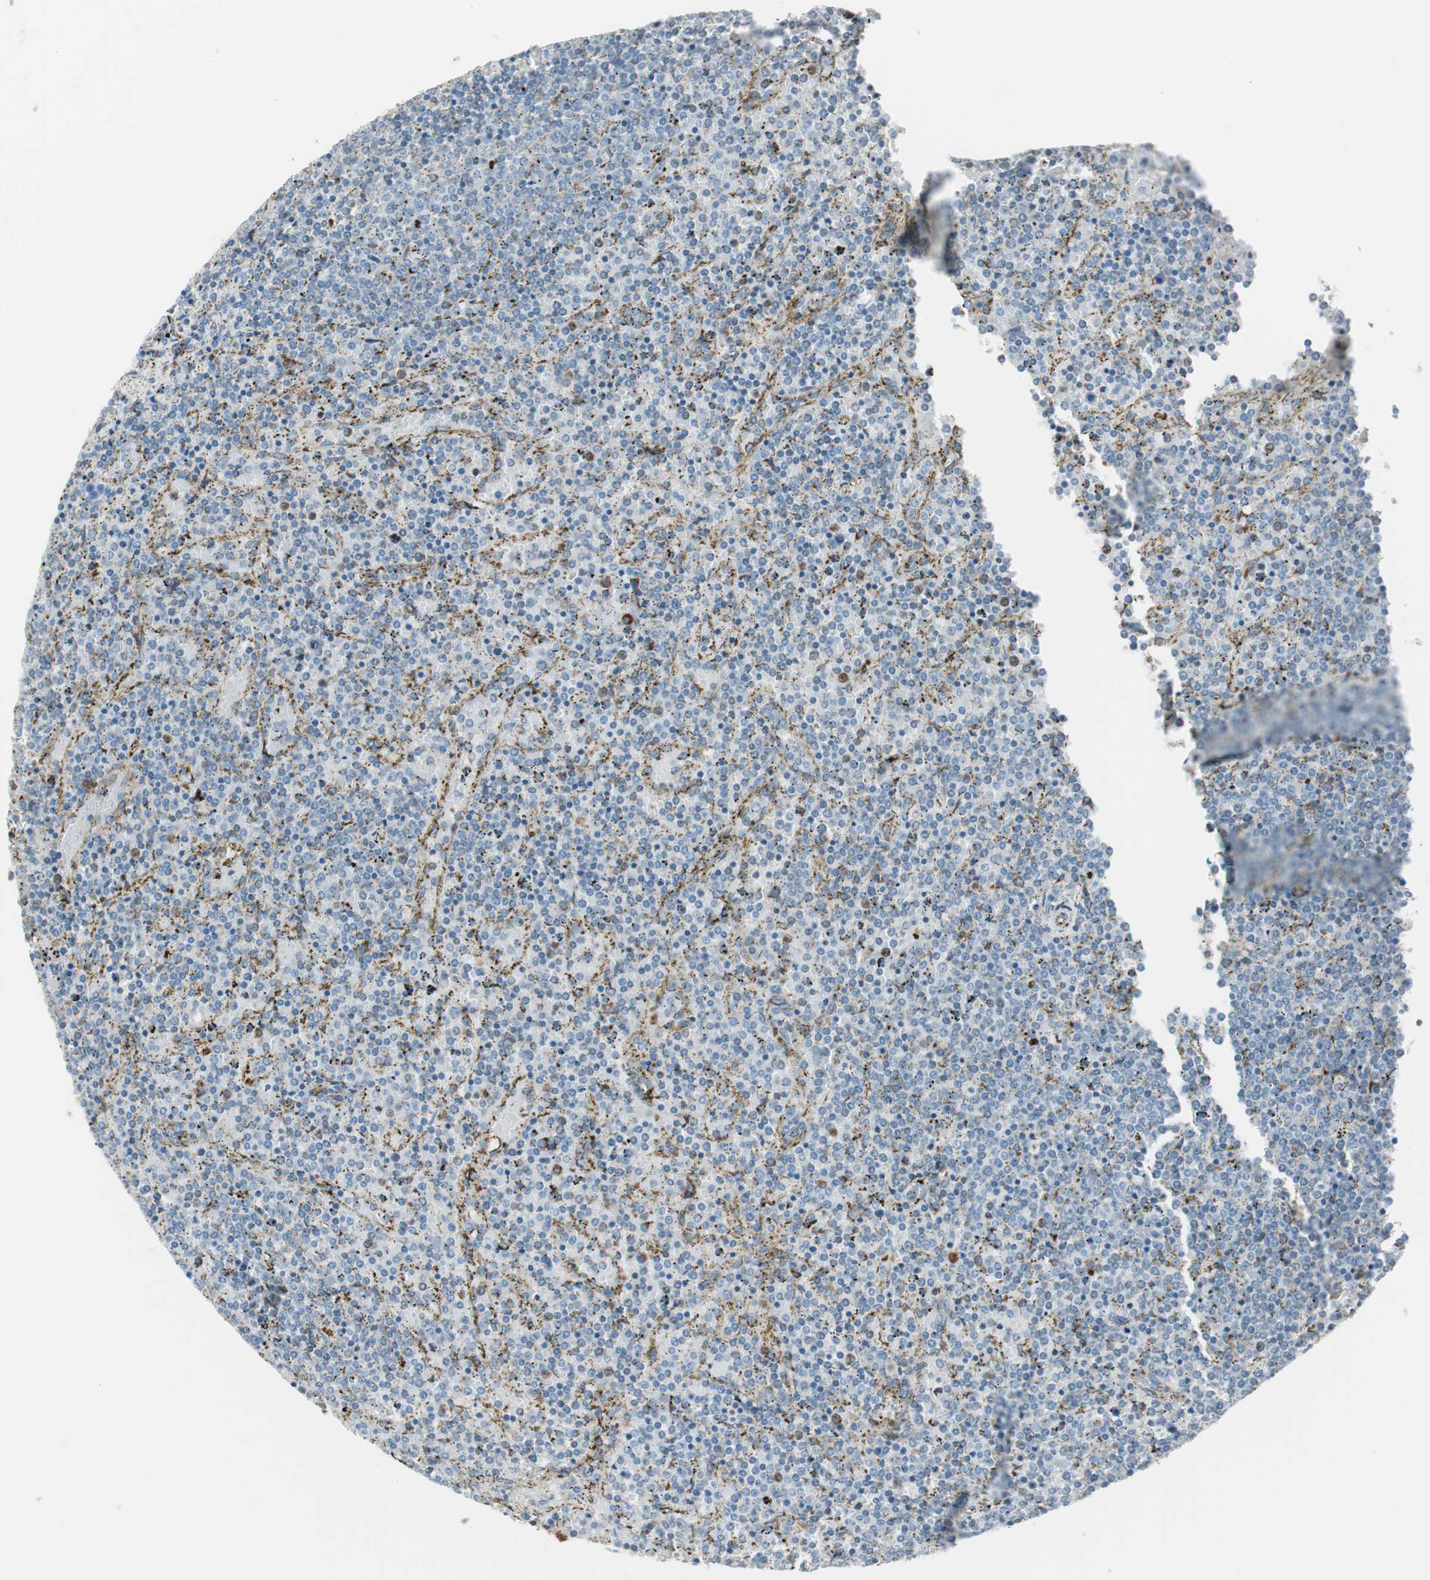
{"staining": {"intensity": "negative", "quantity": "none", "location": "none"}, "tissue": "lymphoma", "cell_type": "Tumor cells", "image_type": "cancer", "snomed": [{"axis": "morphology", "description": "Malignant lymphoma, non-Hodgkin's type, Low grade"}, {"axis": "topography", "description": "Spleen"}], "caption": "IHC micrograph of human lymphoma stained for a protein (brown), which shows no positivity in tumor cells. (DAB (3,3'-diaminobenzidine) immunohistochemistry, high magnification).", "gene": "P4HTM", "patient": {"sex": "female", "age": 77}}